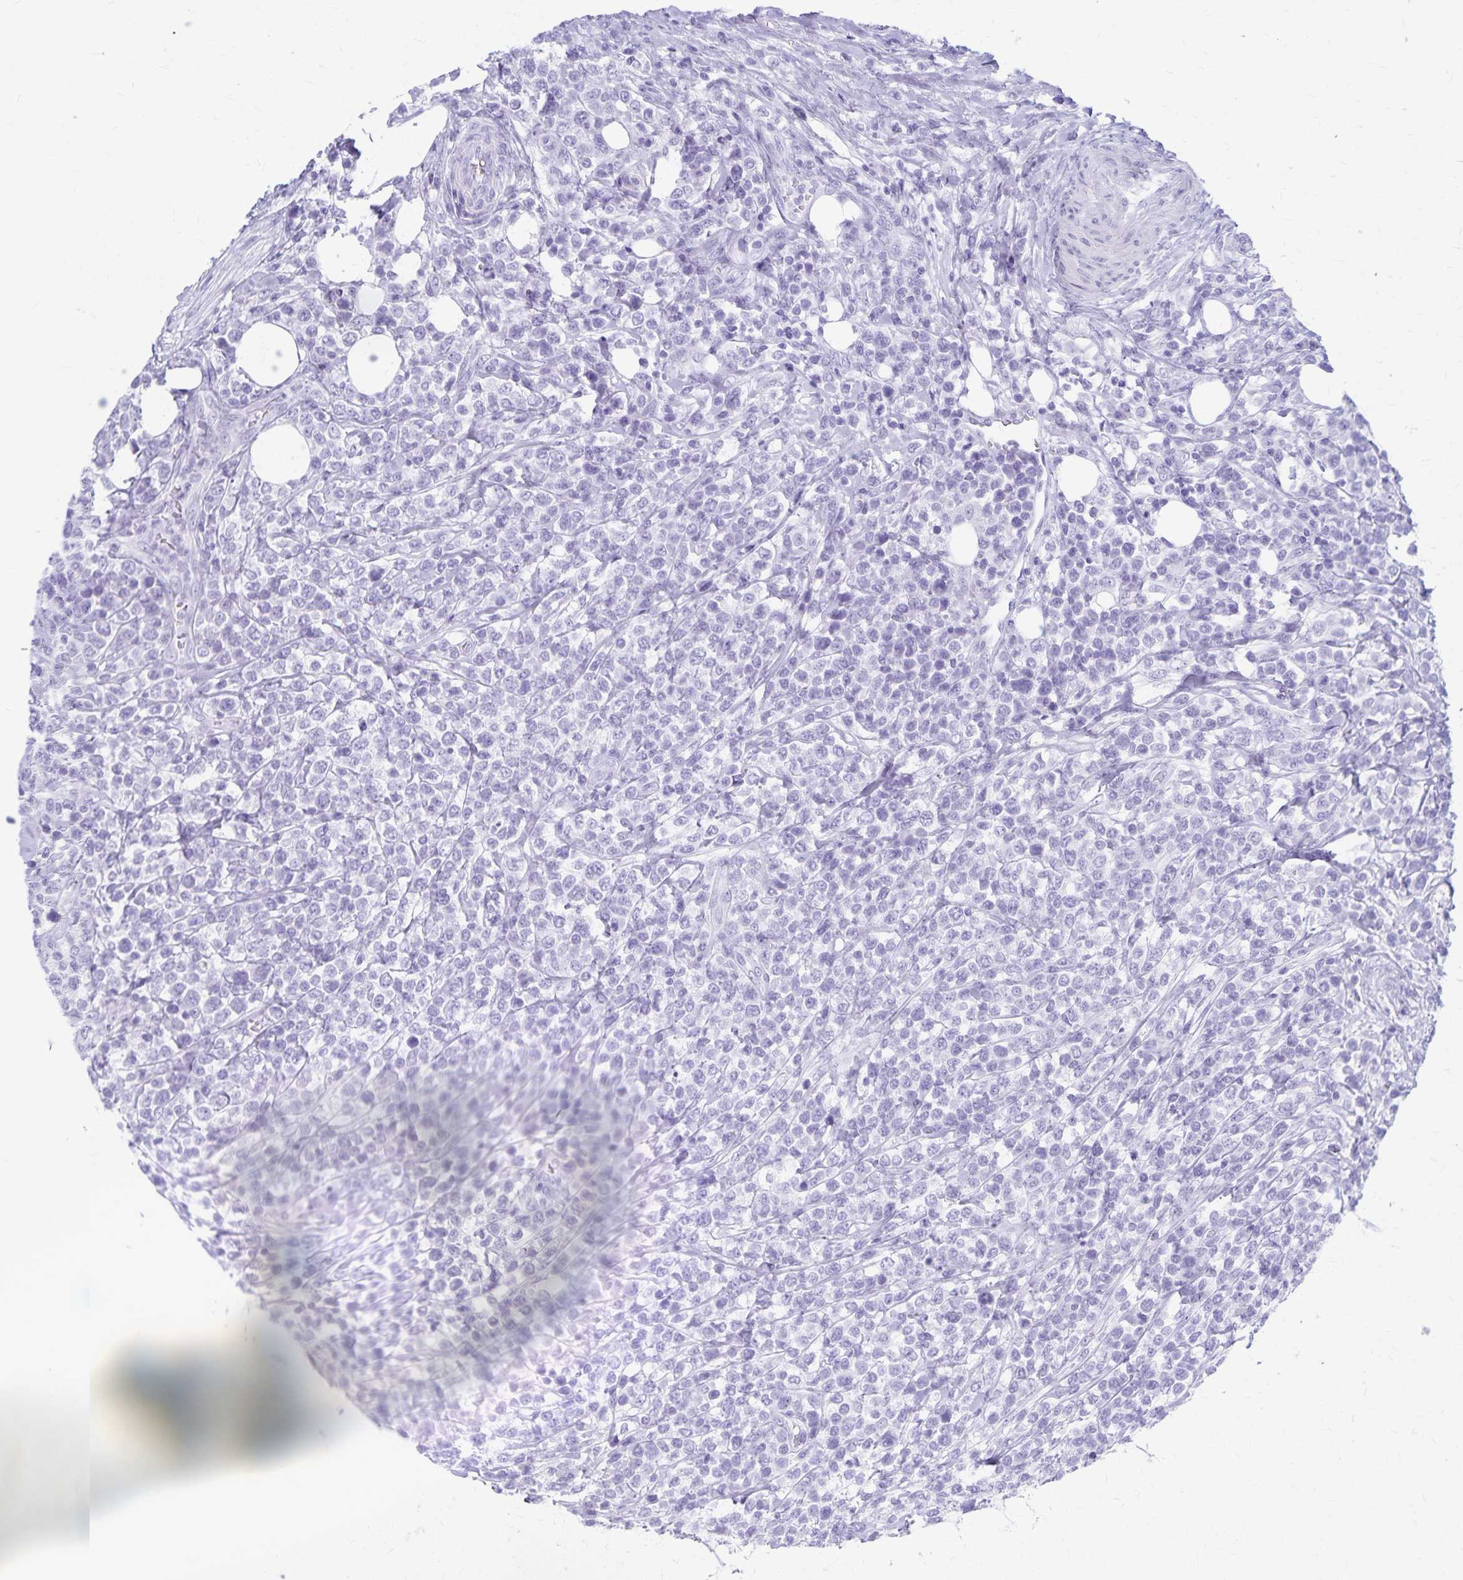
{"staining": {"intensity": "negative", "quantity": "none", "location": "none"}, "tissue": "lymphoma", "cell_type": "Tumor cells", "image_type": "cancer", "snomed": [{"axis": "morphology", "description": "Malignant lymphoma, non-Hodgkin's type, High grade"}, {"axis": "topography", "description": "Soft tissue"}], "caption": "An immunohistochemistry (IHC) image of malignant lymphoma, non-Hodgkin's type (high-grade) is shown. There is no staining in tumor cells of malignant lymphoma, non-Hodgkin's type (high-grade). The staining was performed using DAB to visualize the protein expression in brown, while the nuclei were stained in blue with hematoxylin (Magnification: 20x).", "gene": "GPBAR1", "patient": {"sex": "female", "age": 56}}